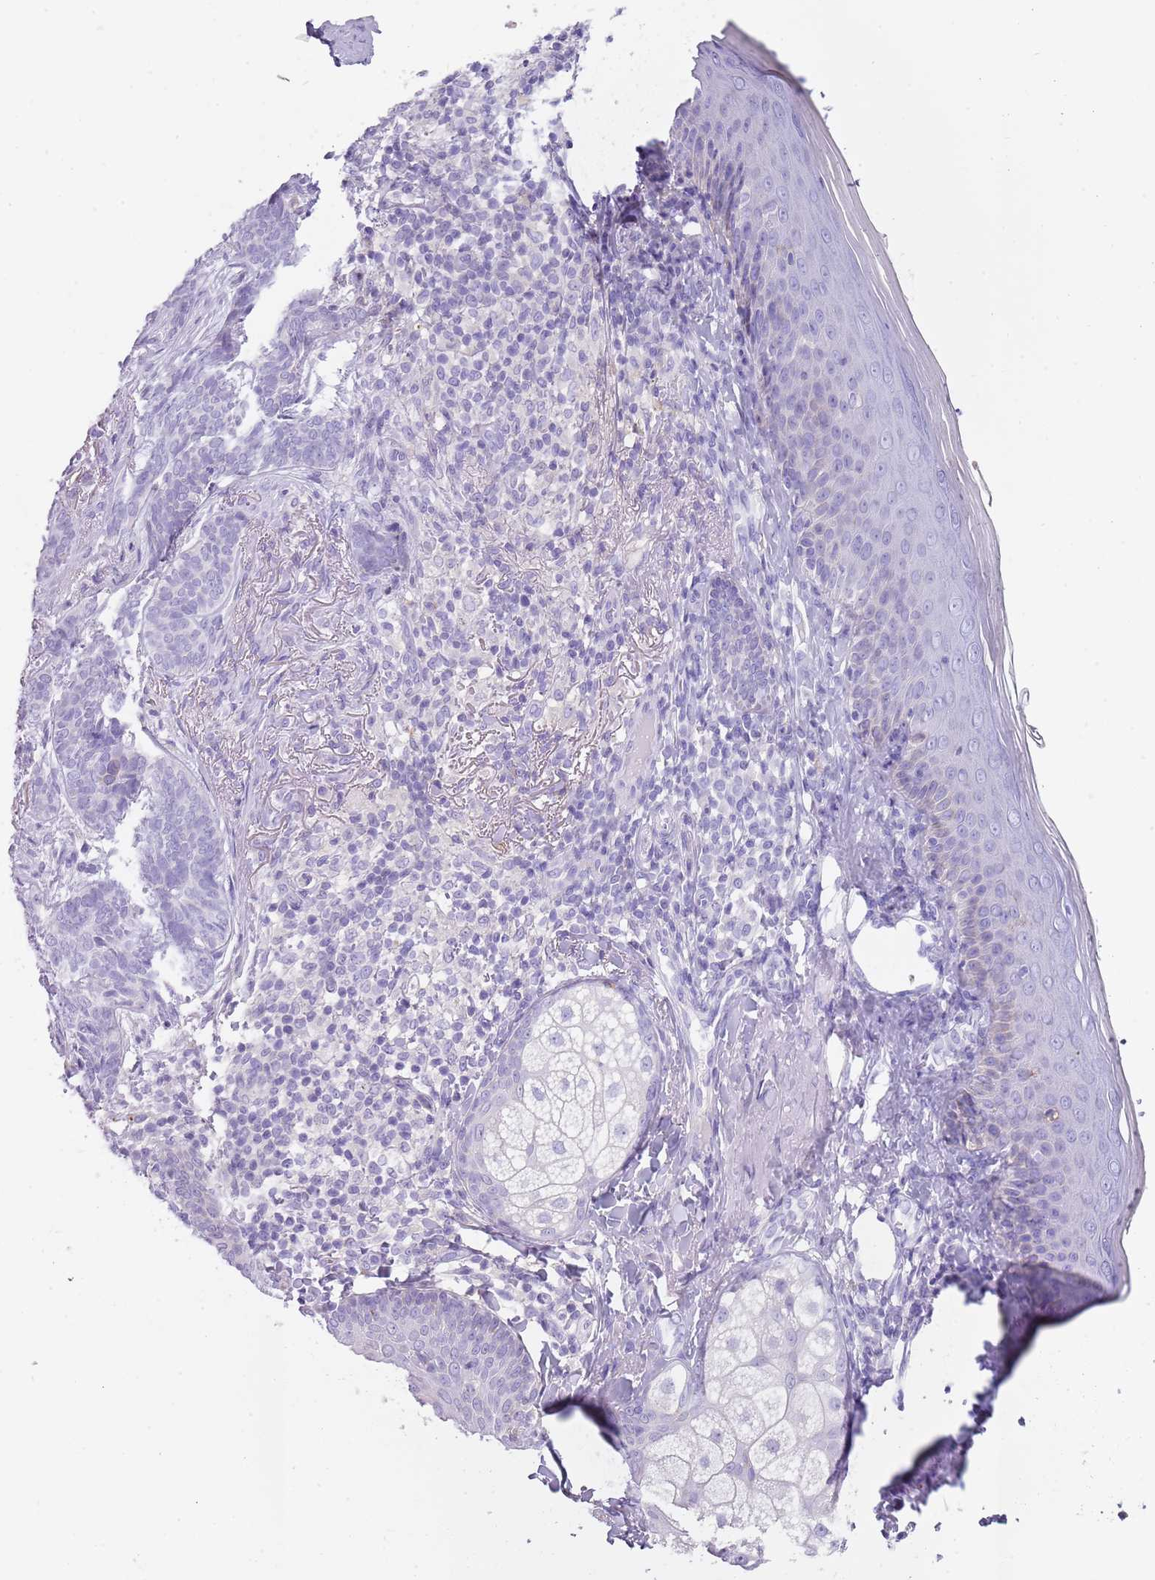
{"staining": {"intensity": "negative", "quantity": "none", "location": "none"}, "tissue": "skin", "cell_type": "Fibroblasts", "image_type": "normal", "snomed": [{"axis": "morphology", "description": "Normal tissue, NOS"}, {"axis": "topography", "description": "Skin"}], "caption": "Protein analysis of unremarkable skin displays no significant positivity in fibroblasts.", "gene": "ENSG00000271254", "patient": {"sex": "male", "age": 57}}